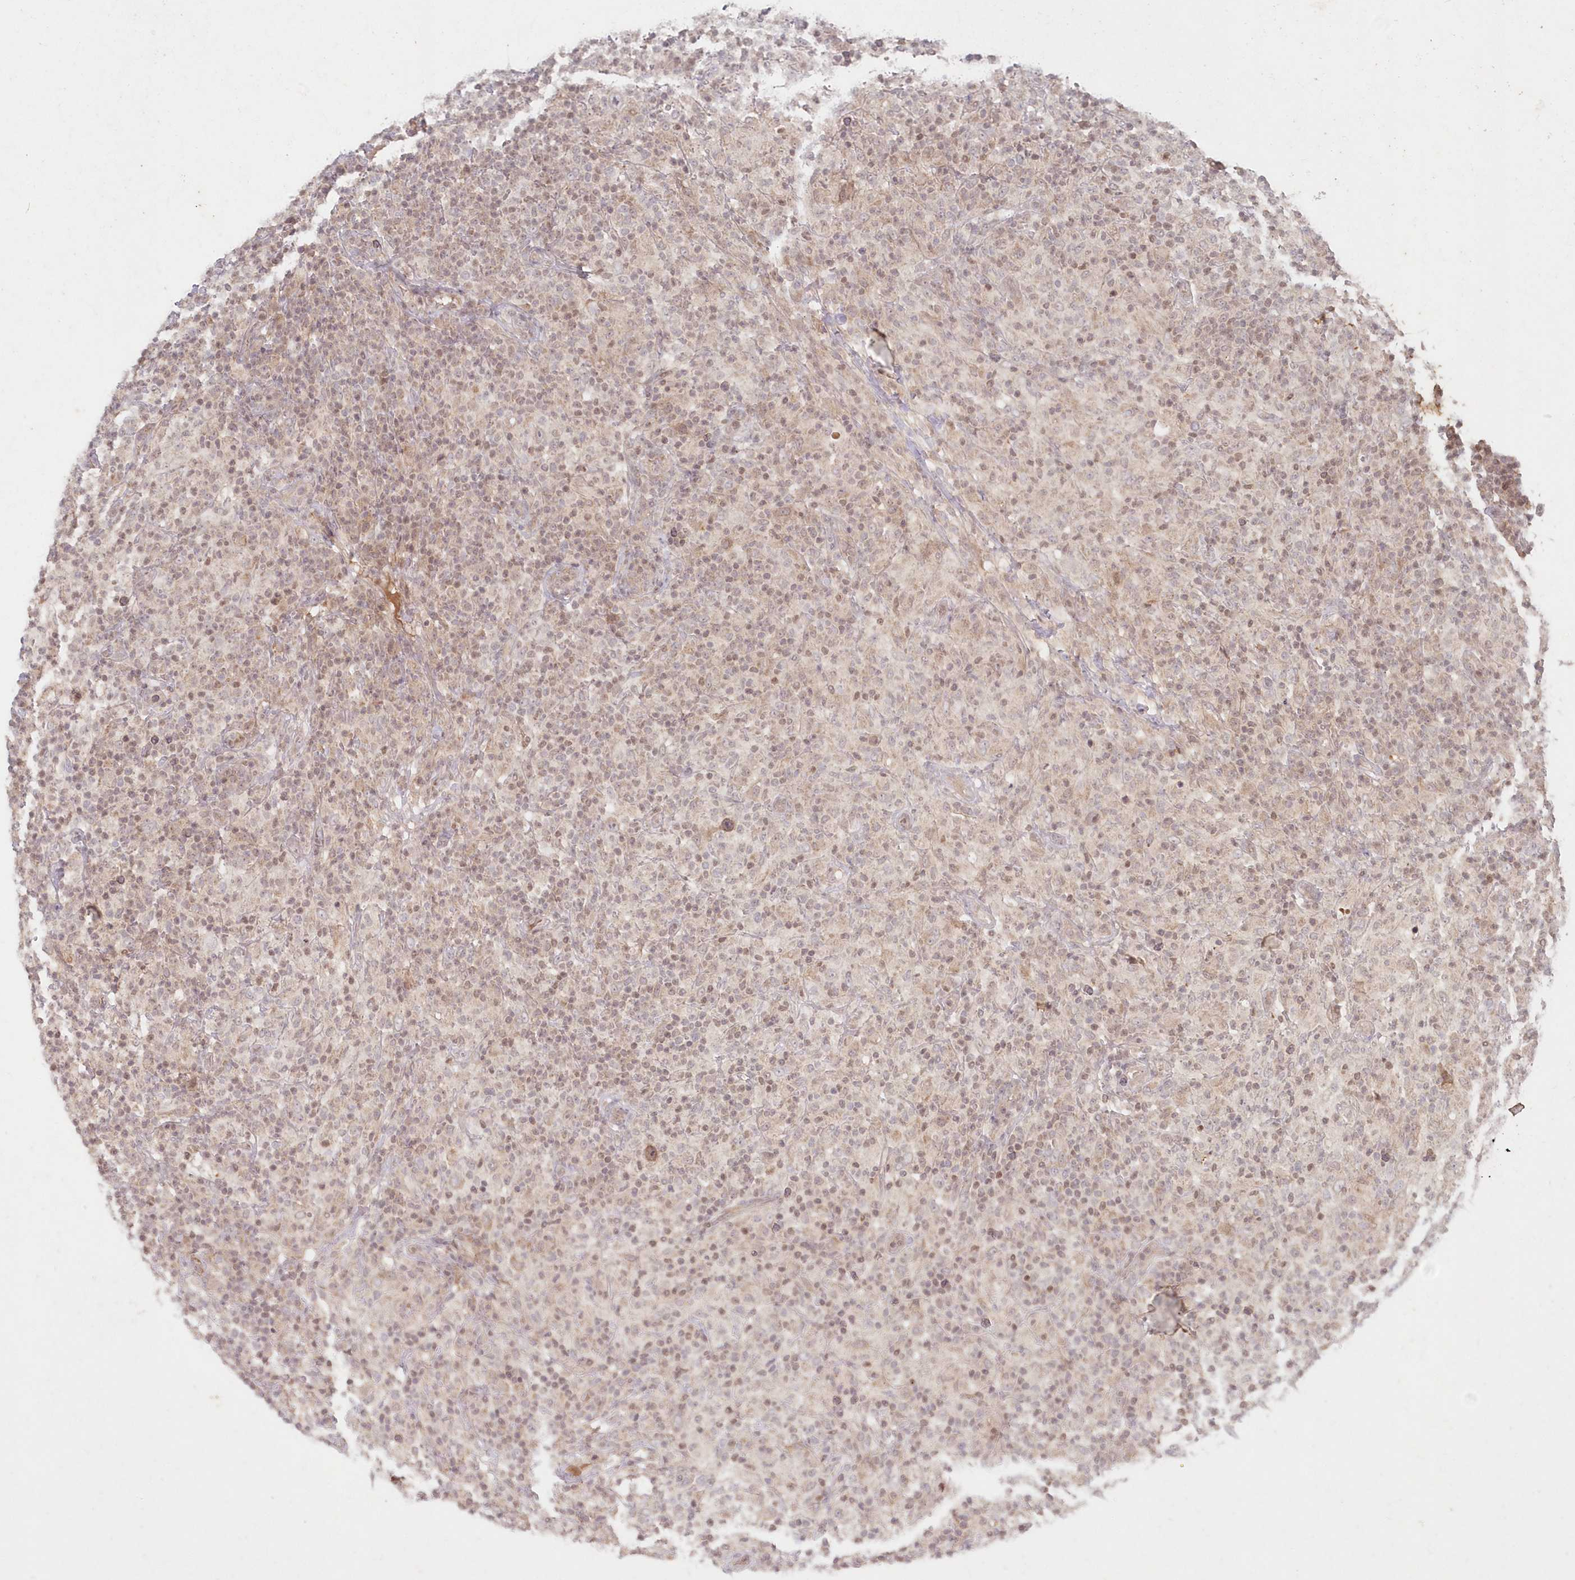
{"staining": {"intensity": "weak", "quantity": "<25%", "location": "nuclear"}, "tissue": "lymphoma", "cell_type": "Tumor cells", "image_type": "cancer", "snomed": [{"axis": "morphology", "description": "Hodgkin's disease, NOS"}, {"axis": "topography", "description": "Lymph node"}], "caption": "This is an immunohistochemistry (IHC) image of human lymphoma. There is no positivity in tumor cells.", "gene": "ASCC1", "patient": {"sex": "male", "age": 70}}